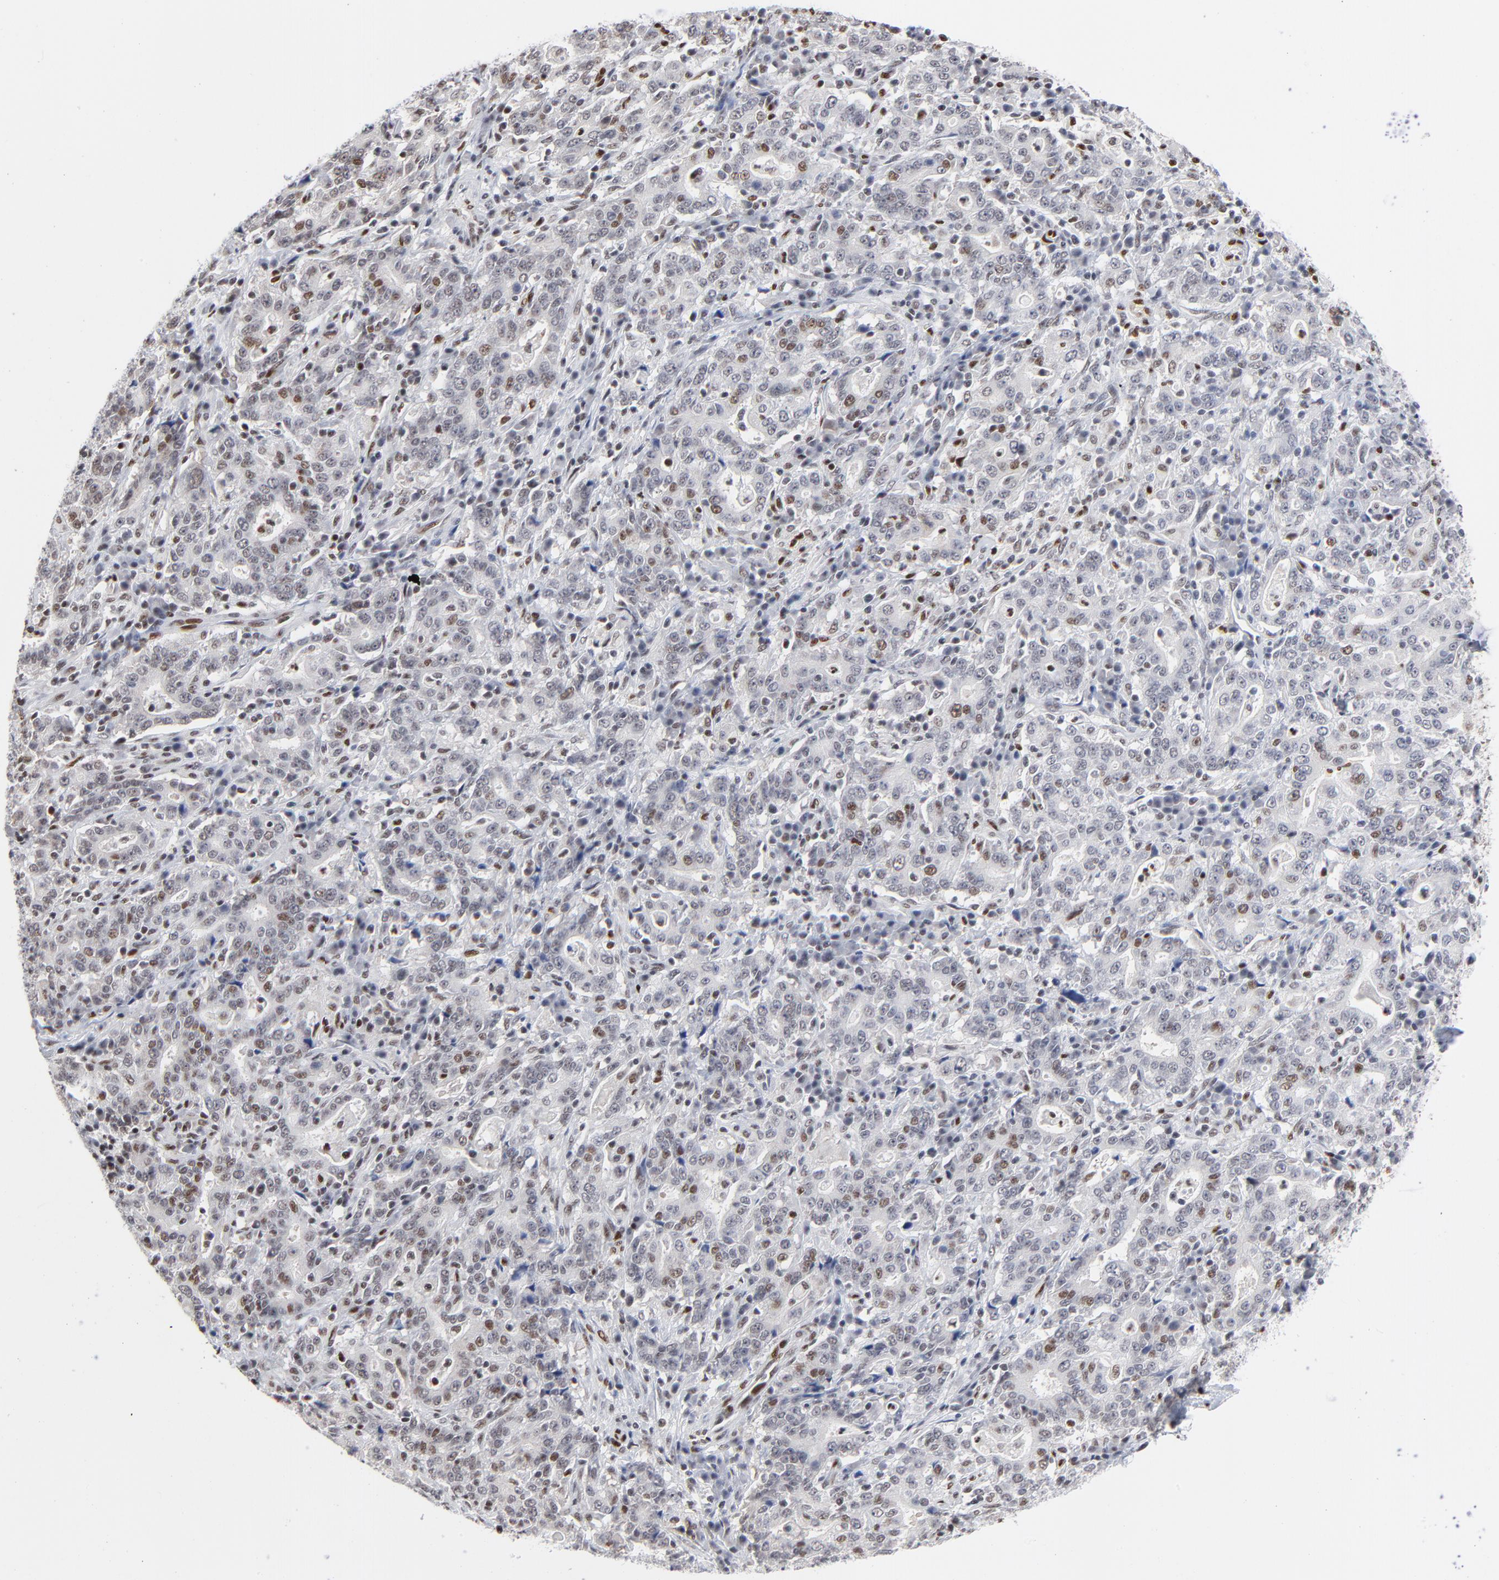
{"staining": {"intensity": "moderate", "quantity": "25%-75%", "location": "nuclear"}, "tissue": "stomach cancer", "cell_type": "Tumor cells", "image_type": "cancer", "snomed": [{"axis": "morphology", "description": "Normal tissue, NOS"}, {"axis": "morphology", "description": "Adenocarcinoma, NOS"}, {"axis": "topography", "description": "Stomach, upper"}, {"axis": "topography", "description": "Stomach"}], "caption": "A brown stain shows moderate nuclear staining of a protein in human adenocarcinoma (stomach) tumor cells.", "gene": "CREB1", "patient": {"sex": "male", "age": 59}}